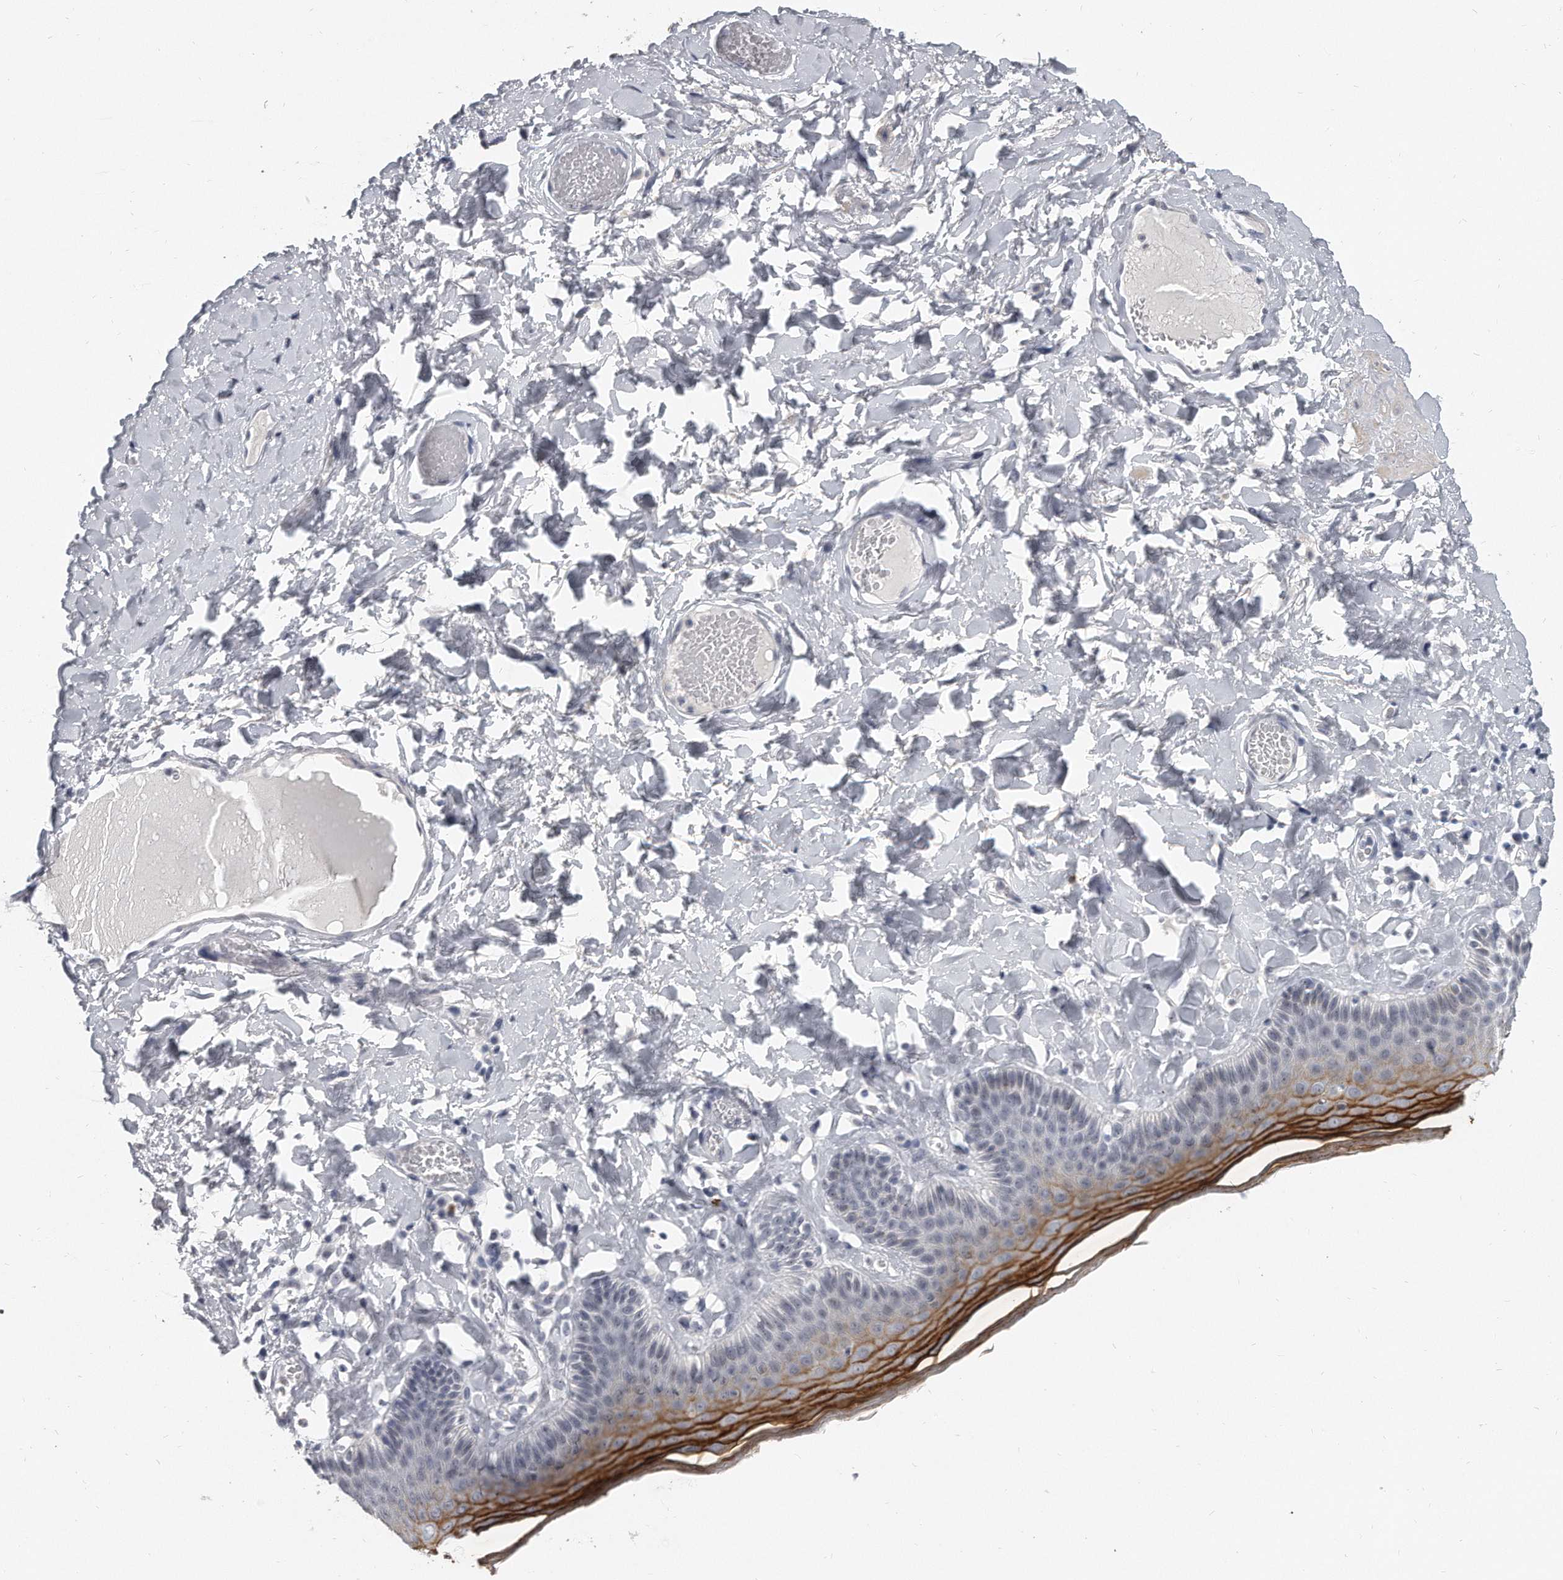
{"staining": {"intensity": "strong", "quantity": "<25%", "location": "cytoplasmic/membranous"}, "tissue": "skin", "cell_type": "Epidermal cells", "image_type": "normal", "snomed": [{"axis": "morphology", "description": "Normal tissue, NOS"}, {"axis": "topography", "description": "Anal"}], "caption": "Benign skin was stained to show a protein in brown. There is medium levels of strong cytoplasmic/membranous positivity in approximately <25% of epidermal cells.", "gene": "TFCP2L1", "patient": {"sex": "male", "age": 69}}